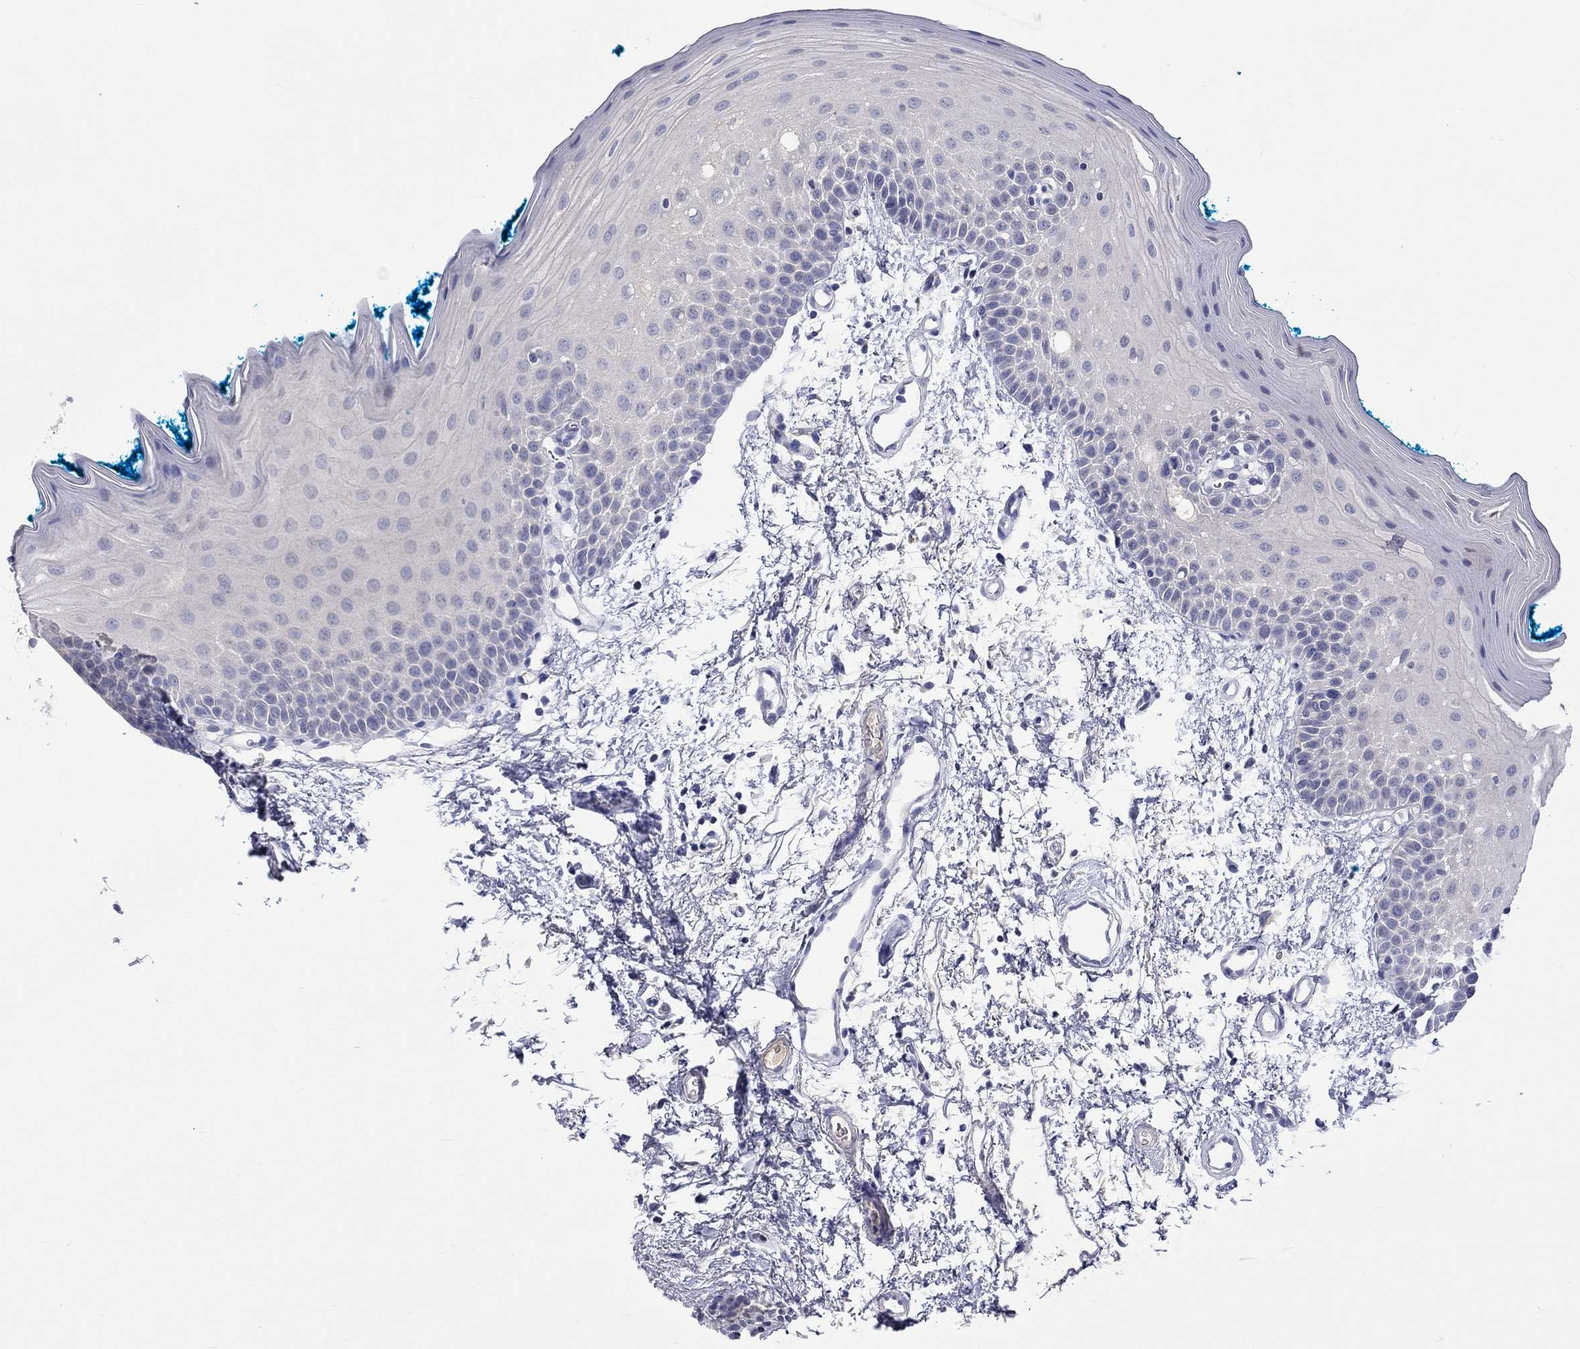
{"staining": {"intensity": "negative", "quantity": "none", "location": "none"}, "tissue": "oral mucosa", "cell_type": "Squamous epithelial cells", "image_type": "normal", "snomed": [{"axis": "morphology", "description": "Normal tissue, NOS"}, {"axis": "morphology", "description": "Squamous cell carcinoma, NOS"}, {"axis": "topography", "description": "Oral tissue"}, {"axis": "topography", "description": "Head-Neck"}], "caption": "High power microscopy image of an immunohistochemistry (IHC) image of benign oral mucosa, revealing no significant expression in squamous epithelial cells.", "gene": "LRFN4", "patient": {"sex": "female", "age": 75}}